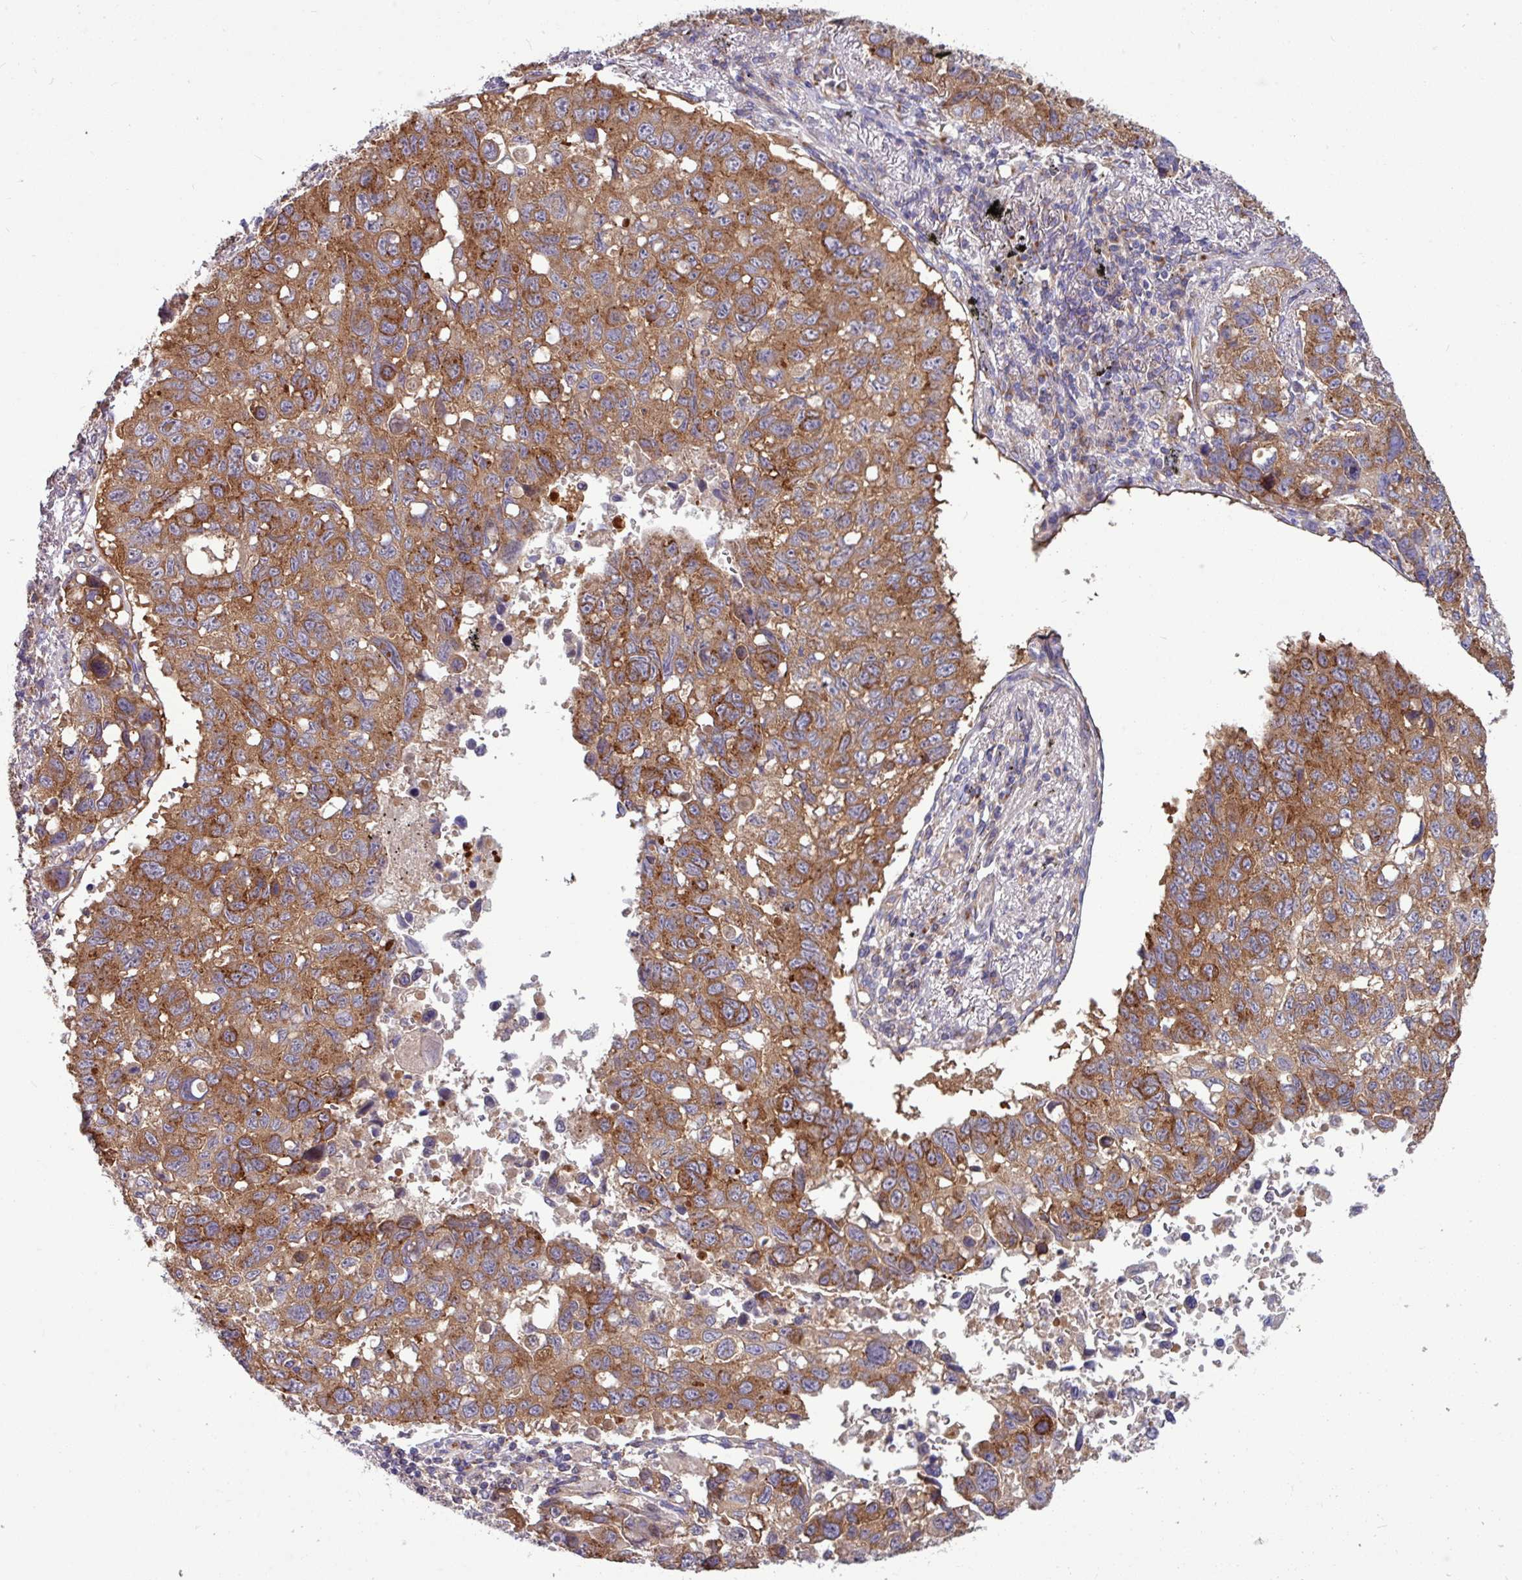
{"staining": {"intensity": "moderate", "quantity": ">75%", "location": "cytoplasmic/membranous"}, "tissue": "lung cancer", "cell_type": "Tumor cells", "image_type": "cancer", "snomed": [{"axis": "morphology", "description": "Squamous cell carcinoma, NOS"}, {"axis": "topography", "description": "Lung"}], "caption": "A medium amount of moderate cytoplasmic/membranous expression is present in approximately >75% of tumor cells in squamous cell carcinoma (lung) tissue.", "gene": "LSM12", "patient": {"sex": "male", "age": 60}}